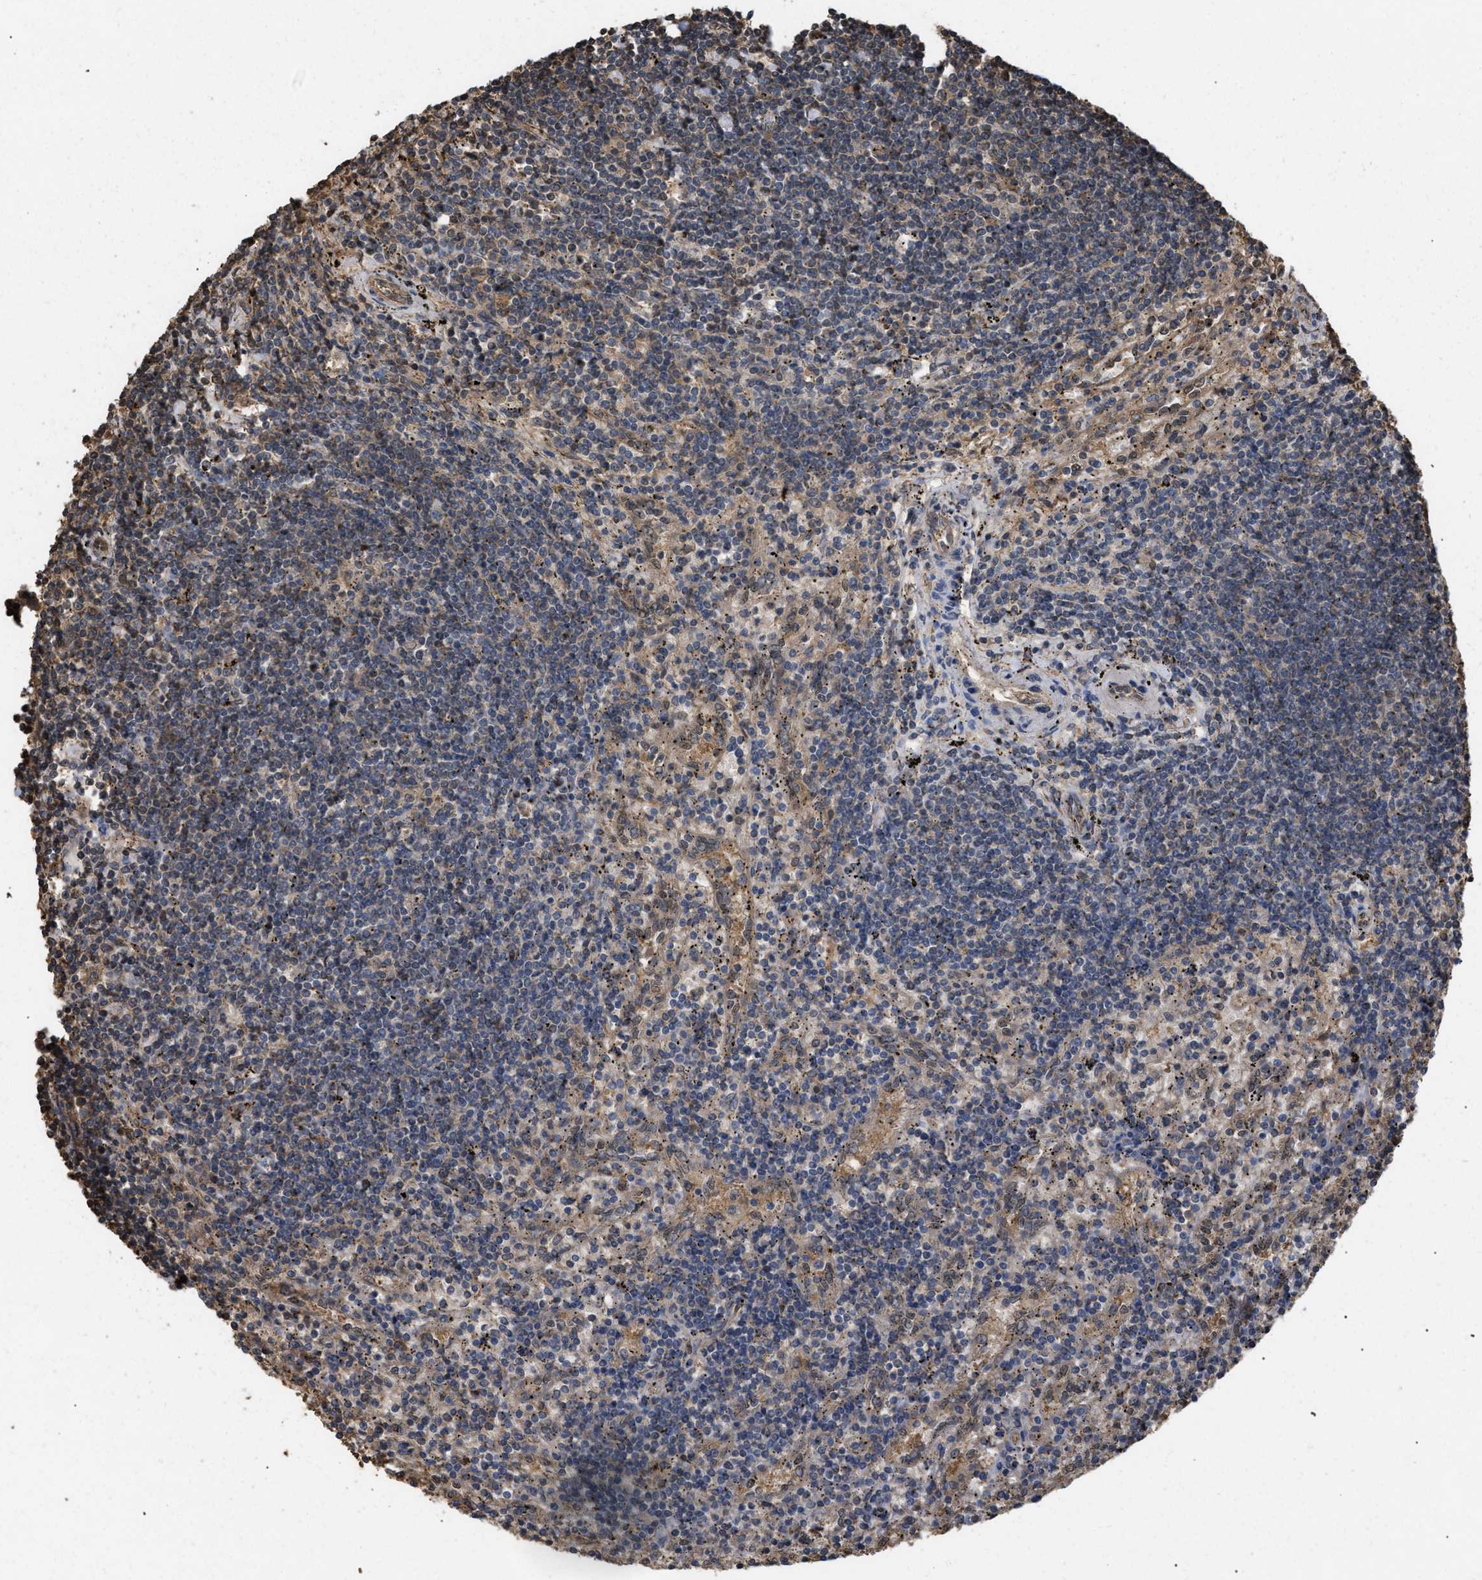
{"staining": {"intensity": "weak", "quantity": "25%-75%", "location": "cytoplasmic/membranous"}, "tissue": "lymphoma", "cell_type": "Tumor cells", "image_type": "cancer", "snomed": [{"axis": "morphology", "description": "Malignant lymphoma, non-Hodgkin's type, Low grade"}, {"axis": "topography", "description": "Spleen"}], "caption": "Immunohistochemical staining of lymphoma shows low levels of weak cytoplasmic/membranous protein positivity in about 25%-75% of tumor cells.", "gene": "CALM1", "patient": {"sex": "male", "age": 76}}